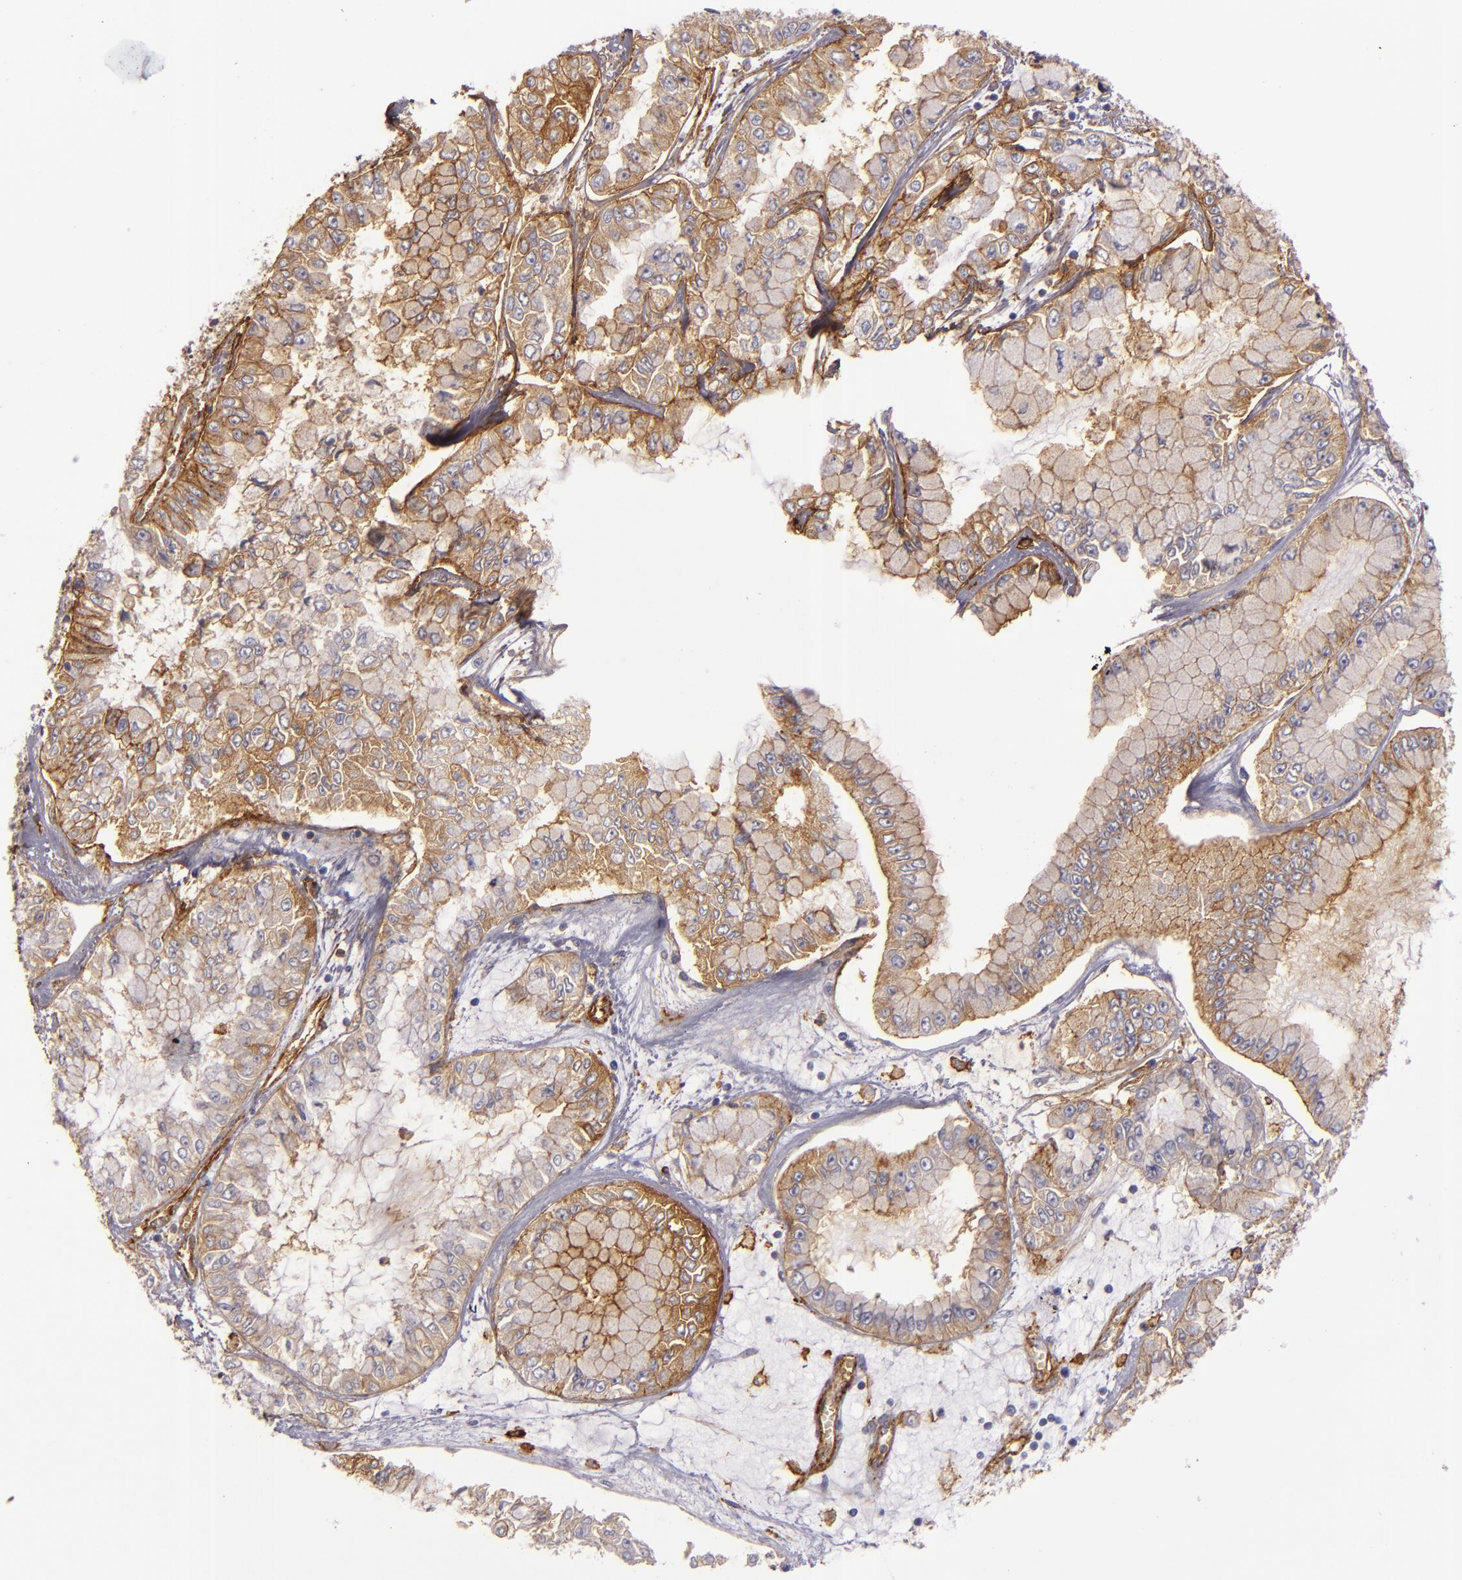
{"staining": {"intensity": "moderate", "quantity": ">75%", "location": "cytoplasmic/membranous"}, "tissue": "liver cancer", "cell_type": "Tumor cells", "image_type": "cancer", "snomed": [{"axis": "morphology", "description": "Cholangiocarcinoma"}, {"axis": "topography", "description": "Liver"}], "caption": "An image of human liver cholangiocarcinoma stained for a protein reveals moderate cytoplasmic/membranous brown staining in tumor cells. The protein of interest is shown in brown color, while the nuclei are stained blue.", "gene": "CD9", "patient": {"sex": "female", "age": 79}}